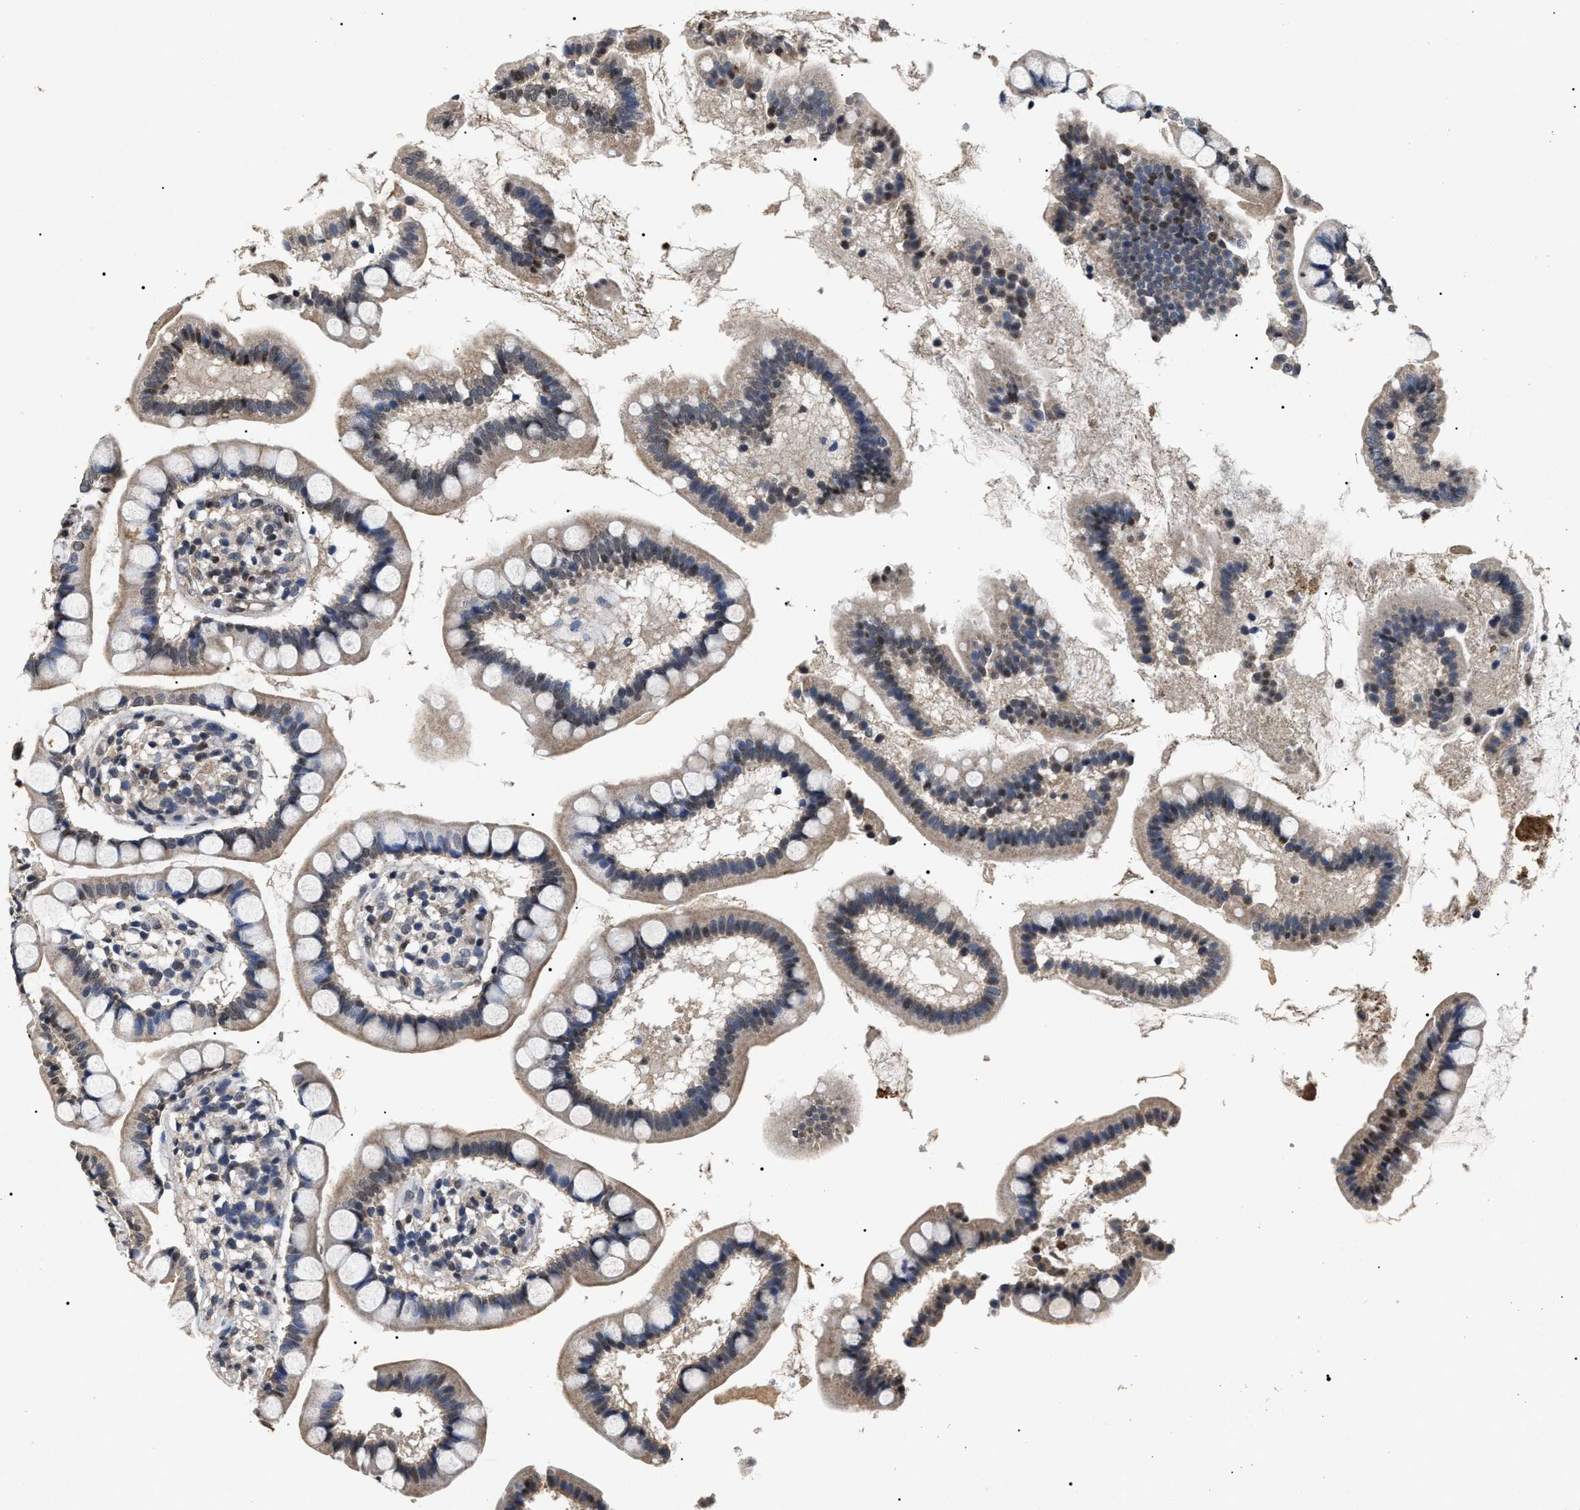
{"staining": {"intensity": "weak", "quantity": "<25%", "location": "cytoplasmic/membranous,nuclear"}, "tissue": "small intestine", "cell_type": "Glandular cells", "image_type": "normal", "snomed": [{"axis": "morphology", "description": "Normal tissue, NOS"}, {"axis": "topography", "description": "Small intestine"}], "caption": "A high-resolution image shows IHC staining of benign small intestine, which exhibits no significant positivity in glandular cells.", "gene": "ANP32E", "patient": {"sex": "female", "age": 84}}